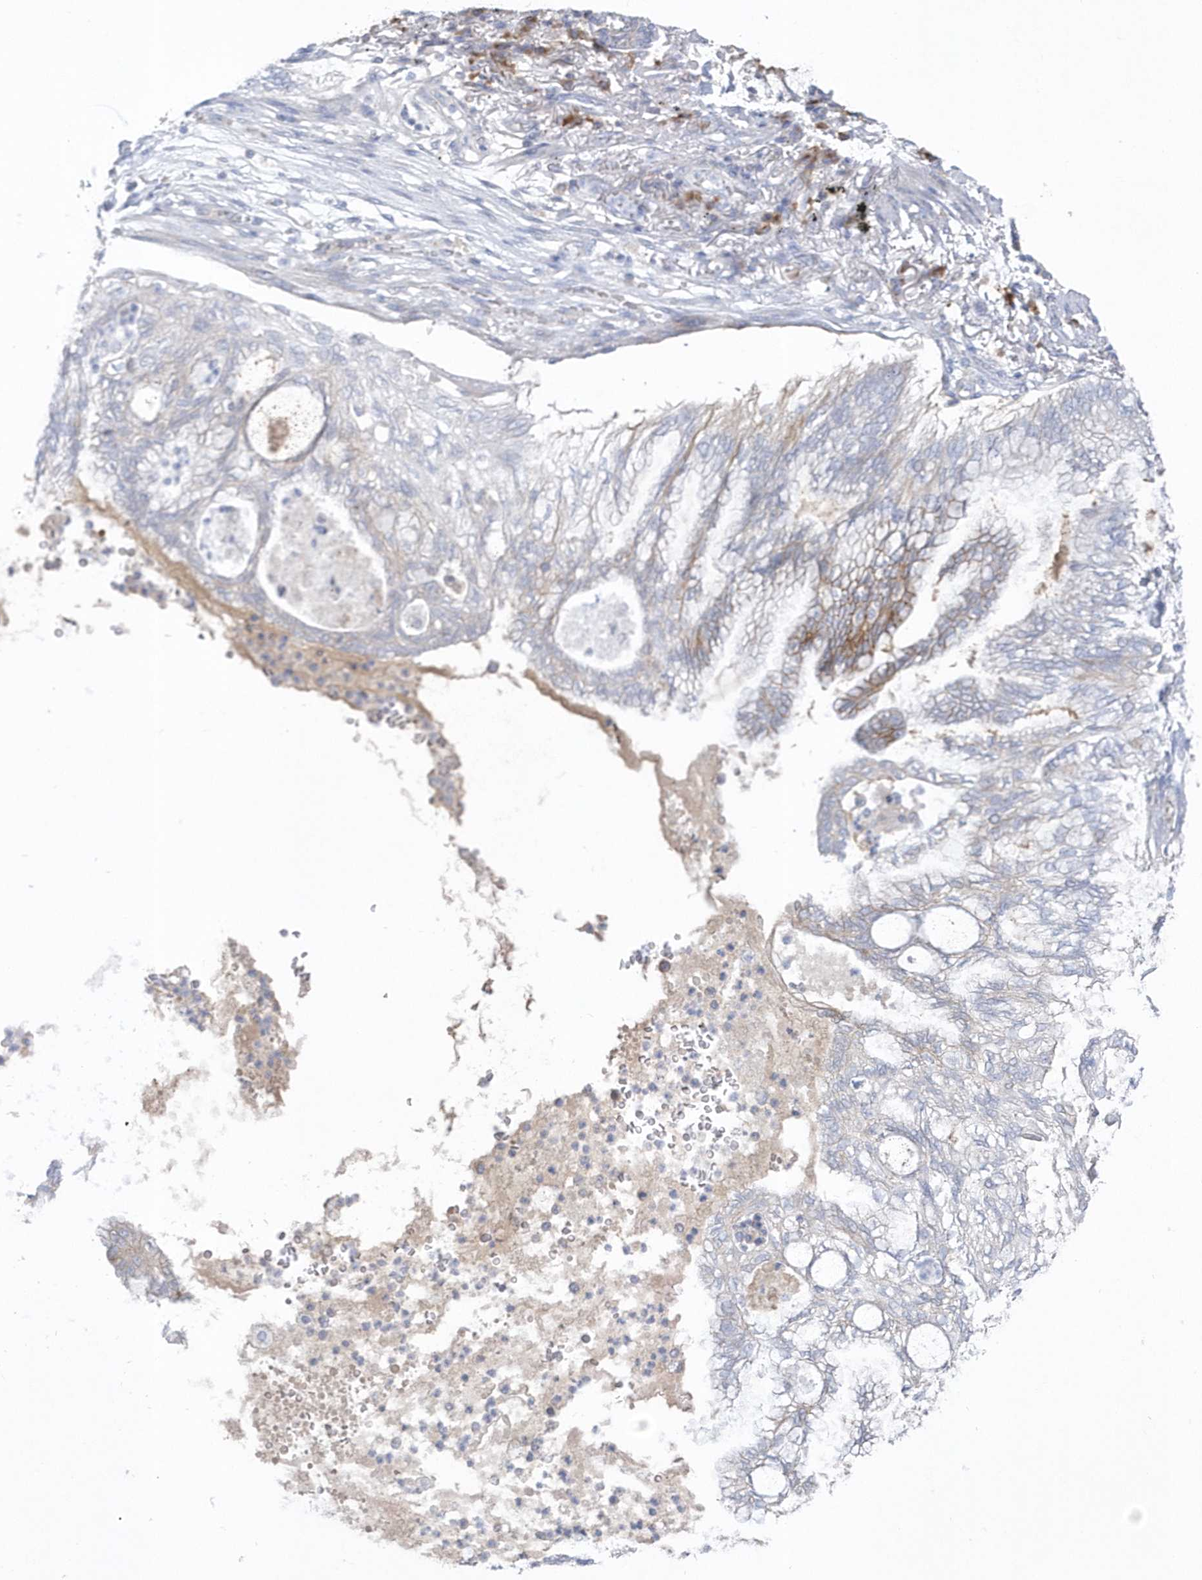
{"staining": {"intensity": "moderate", "quantity": "<25%", "location": "cytoplasmic/membranous"}, "tissue": "lung cancer", "cell_type": "Tumor cells", "image_type": "cancer", "snomed": [{"axis": "morphology", "description": "Adenocarcinoma, NOS"}, {"axis": "topography", "description": "Lung"}], "caption": "Lung adenocarcinoma was stained to show a protein in brown. There is low levels of moderate cytoplasmic/membranous staining in about <25% of tumor cells. (Stains: DAB in brown, nuclei in blue, Microscopy: brightfield microscopy at high magnification).", "gene": "SEMA3D", "patient": {"sex": "female", "age": 70}}